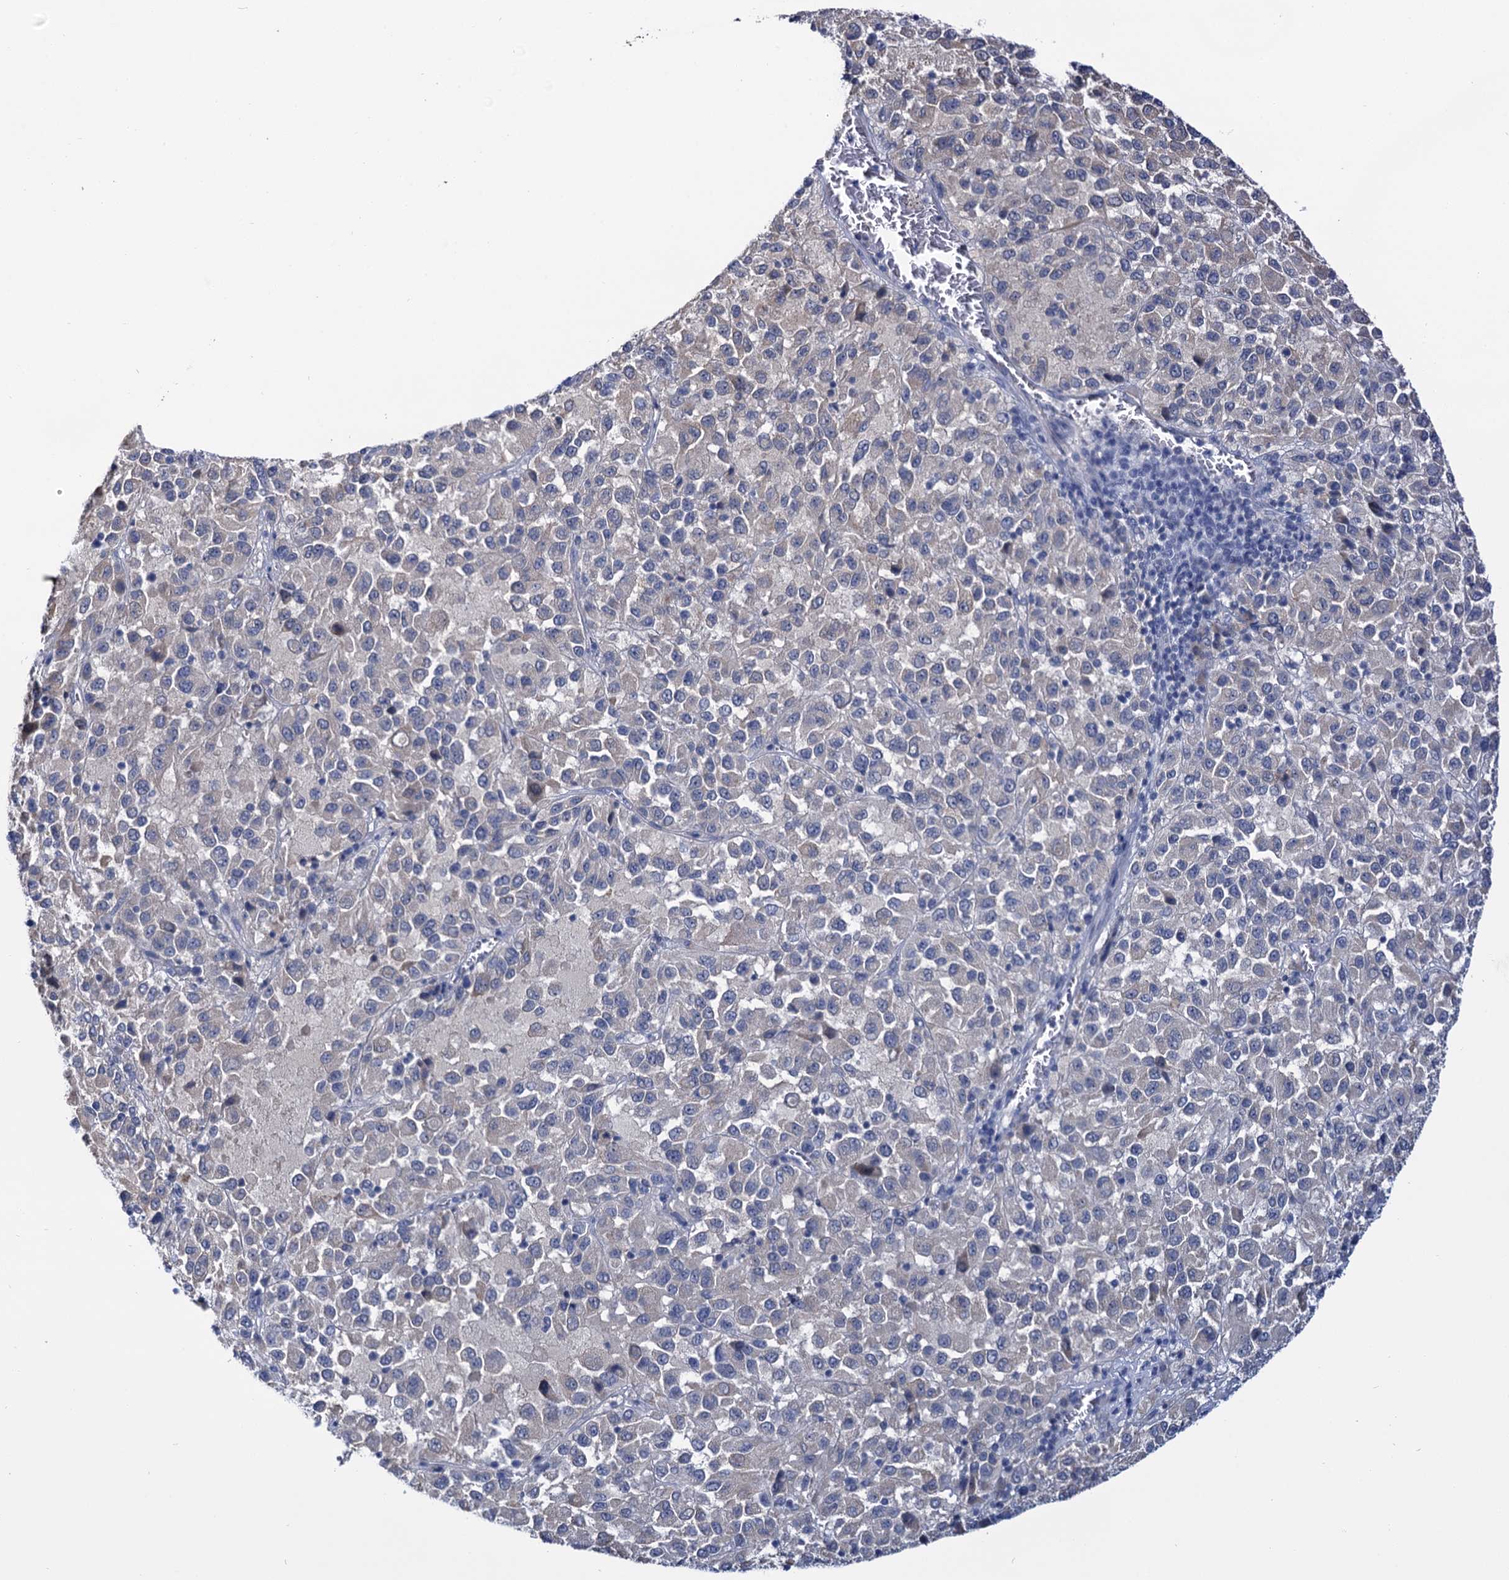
{"staining": {"intensity": "negative", "quantity": "none", "location": "none"}, "tissue": "melanoma", "cell_type": "Tumor cells", "image_type": "cancer", "snomed": [{"axis": "morphology", "description": "Malignant melanoma, Metastatic site"}, {"axis": "topography", "description": "Lung"}], "caption": "This micrograph is of melanoma stained with immunohistochemistry to label a protein in brown with the nuclei are counter-stained blue. There is no staining in tumor cells. (Stains: DAB IHC with hematoxylin counter stain, Microscopy: brightfield microscopy at high magnification).", "gene": "ANKRD42", "patient": {"sex": "male", "age": 64}}